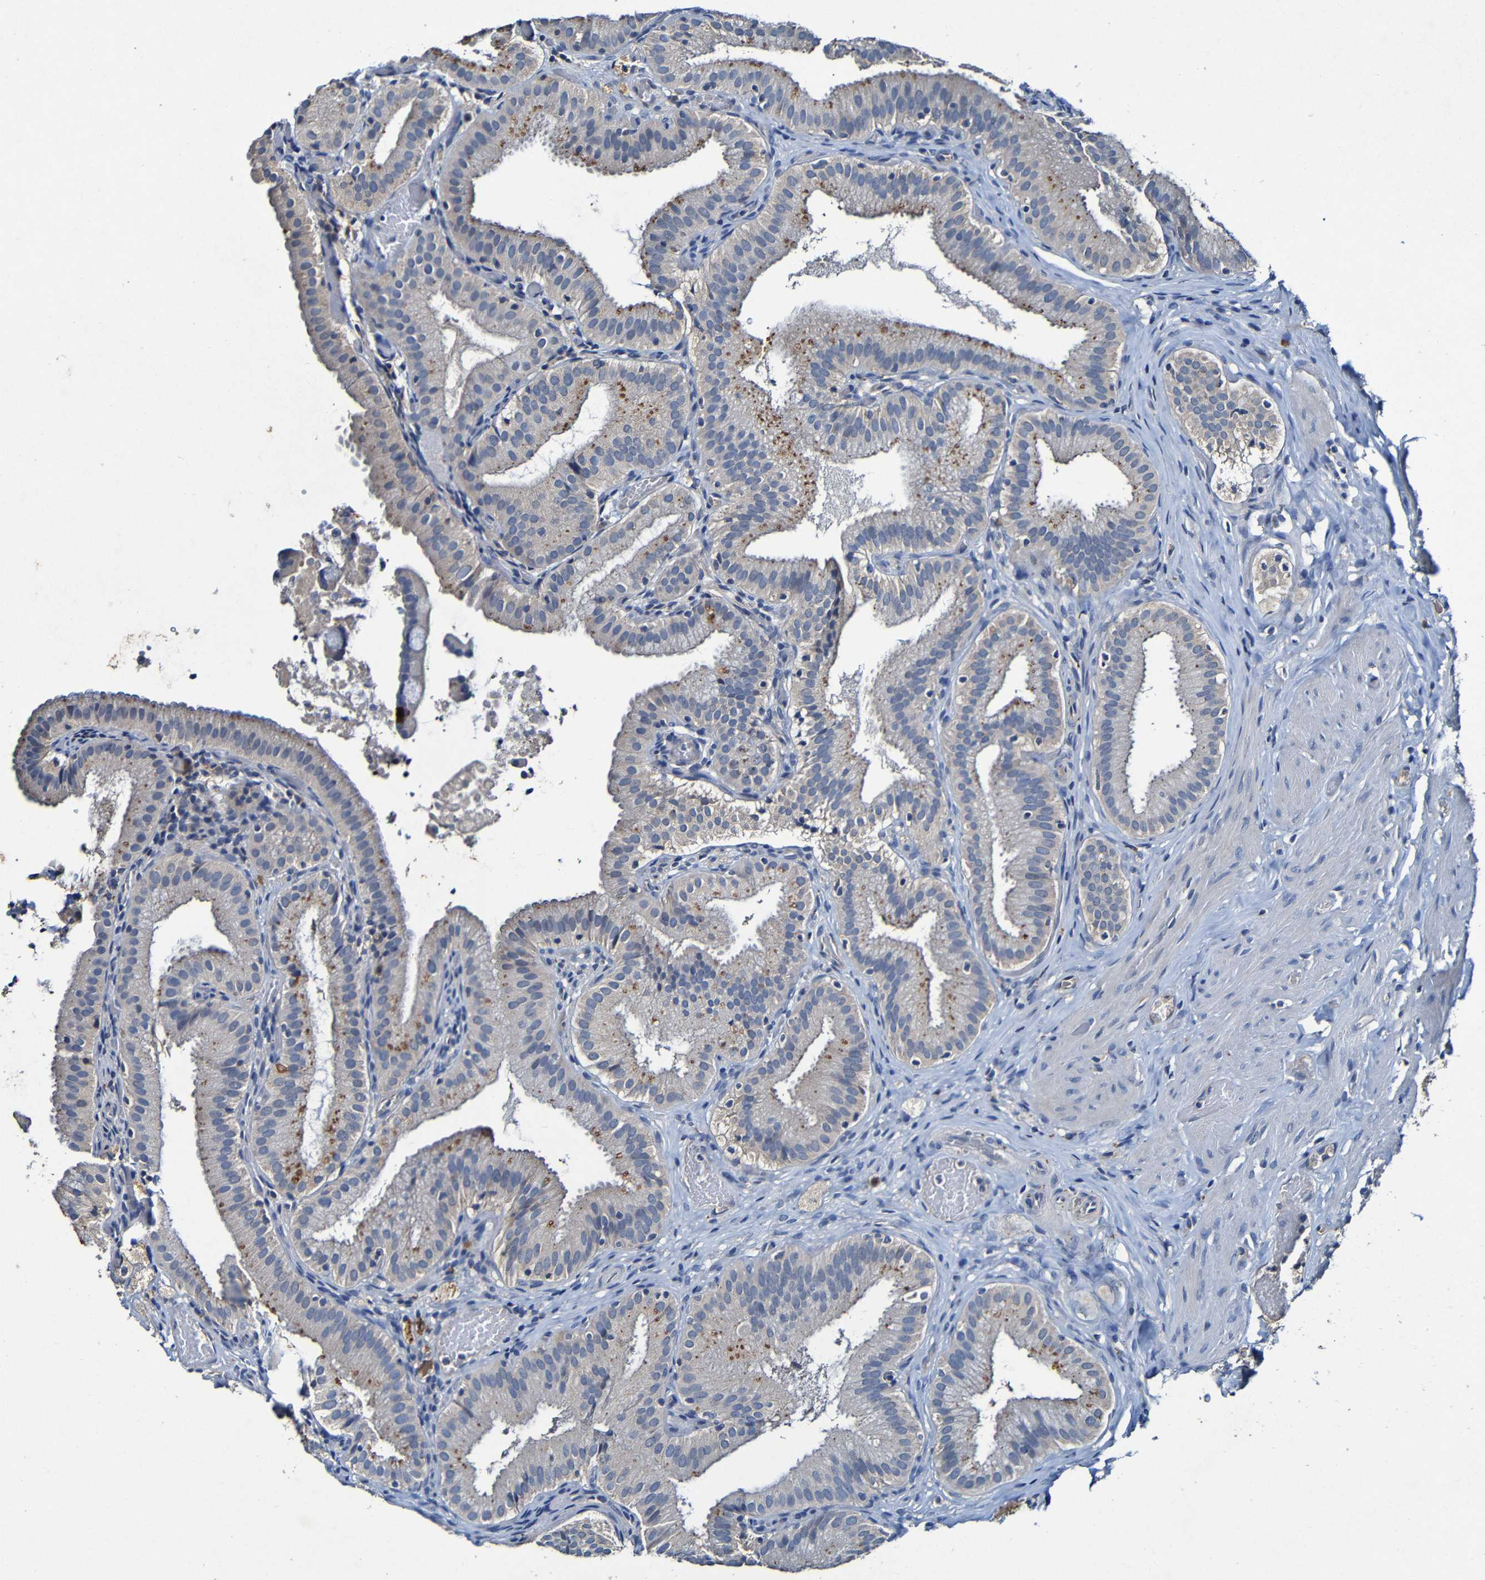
{"staining": {"intensity": "moderate", "quantity": "<25%", "location": "cytoplasmic/membranous"}, "tissue": "gallbladder", "cell_type": "Glandular cells", "image_type": "normal", "snomed": [{"axis": "morphology", "description": "Normal tissue, NOS"}, {"axis": "topography", "description": "Gallbladder"}], "caption": "Normal gallbladder was stained to show a protein in brown. There is low levels of moderate cytoplasmic/membranous staining in about <25% of glandular cells. (Stains: DAB in brown, nuclei in blue, Microscopy: brightfield microscopy at high magnification).", "gene": "LRRC70", "patient": {"sex": "male", "age": 54}}